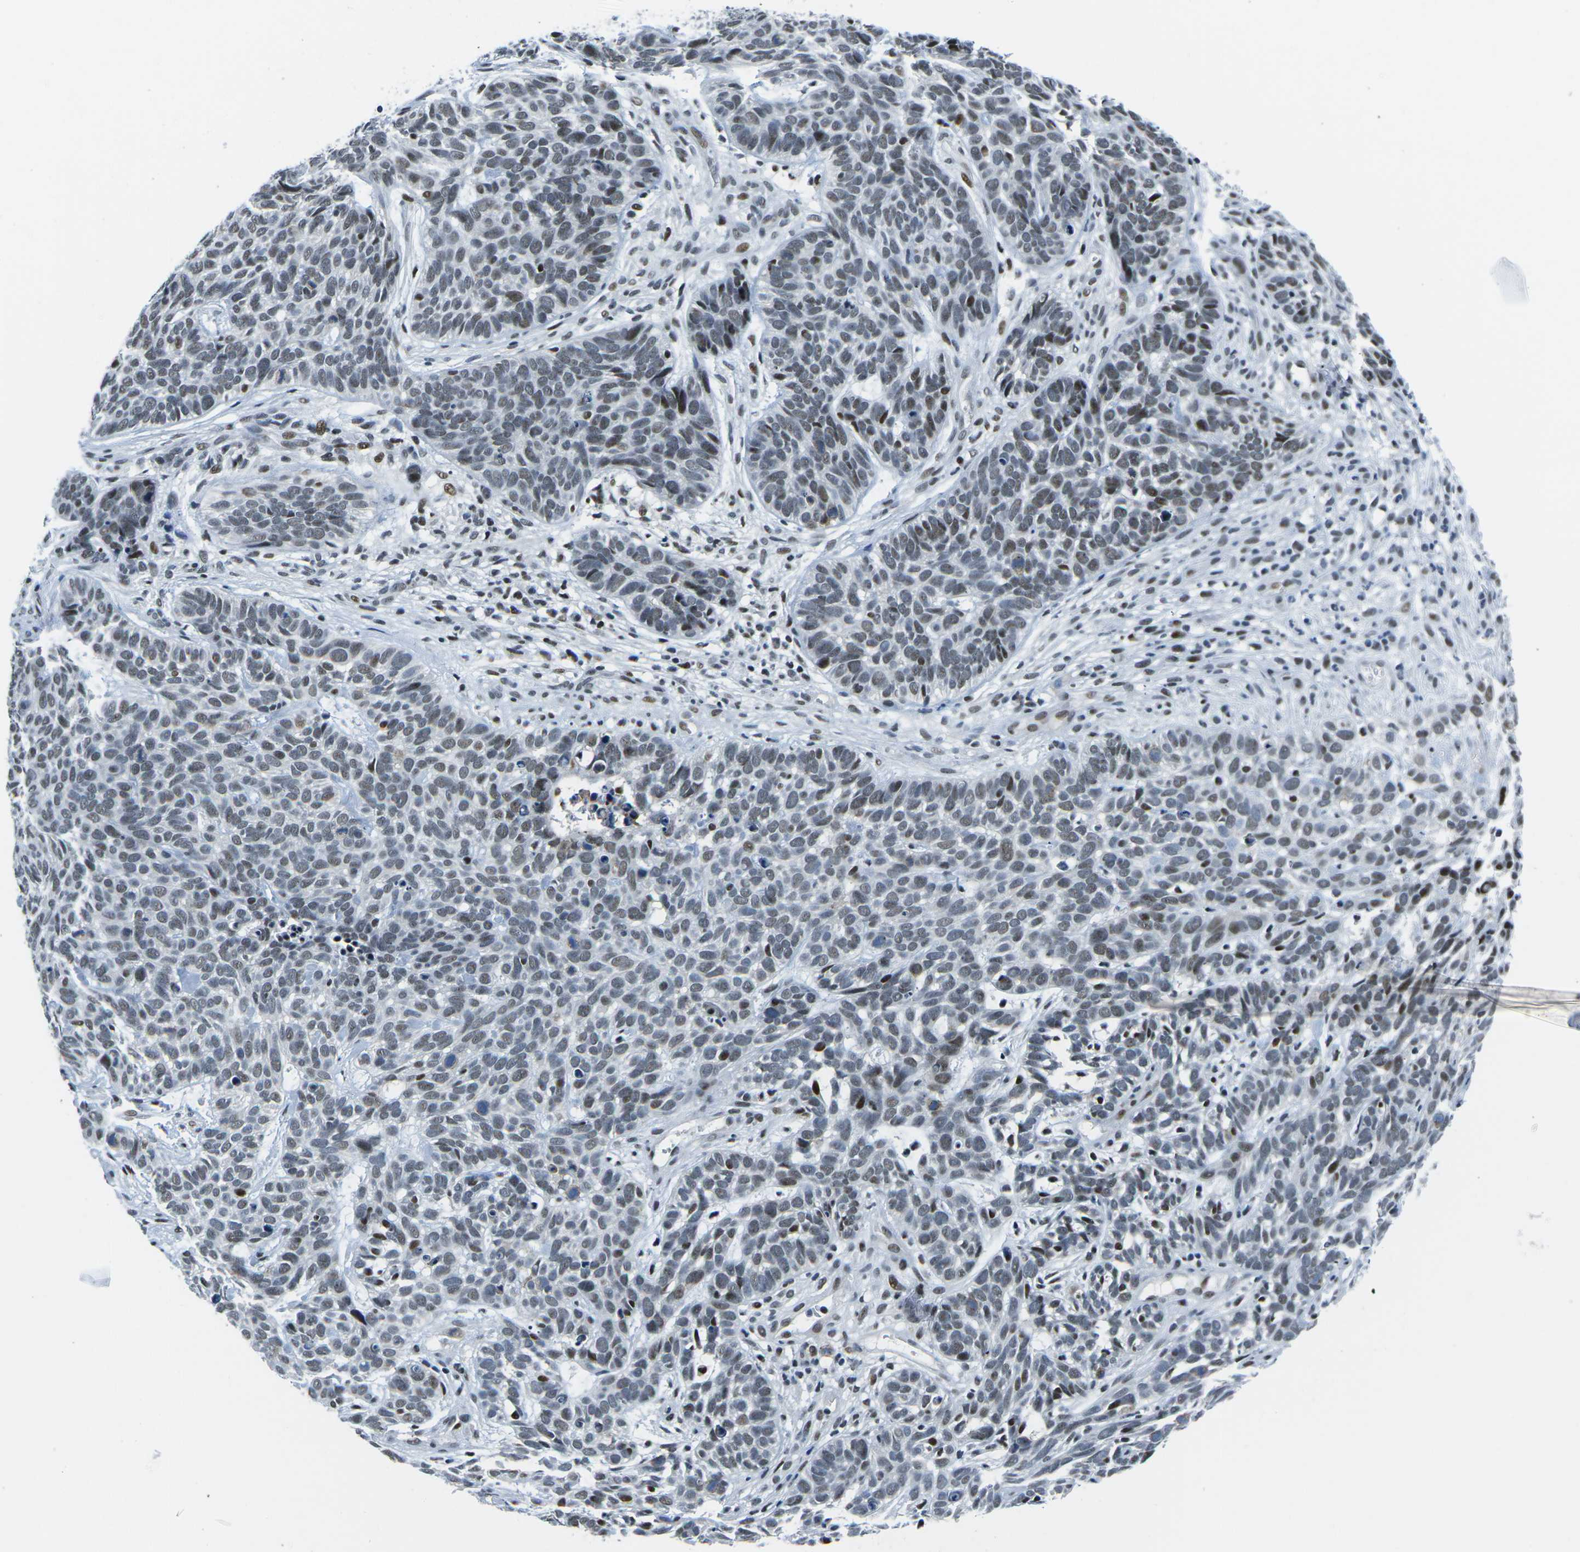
{"staining": {"intensity": "moderate", "quantity": "<25%", "location": "nuclear"}, "tissue": "skin cancer", "cell_type": "Tumor cells", "image_type": "cancer", "snomed": [{"axis": "morphology", "description": "Basal cell carcinoma"}, {"axis": "topography", "description": "Skin"}], "caption": "Tumor cells demonstrate low levels of moderate nuclear positivity in about <25% of cells in basal cell carcinoma (skin). Using DAB (3,3'-diaminobenzidine) (brown) and hematoxylin (blue) stains, captured at high magnification using brightfield microscopy.", "gene": "PRPF8", "patient": {"sex": "male", "age": 87}}